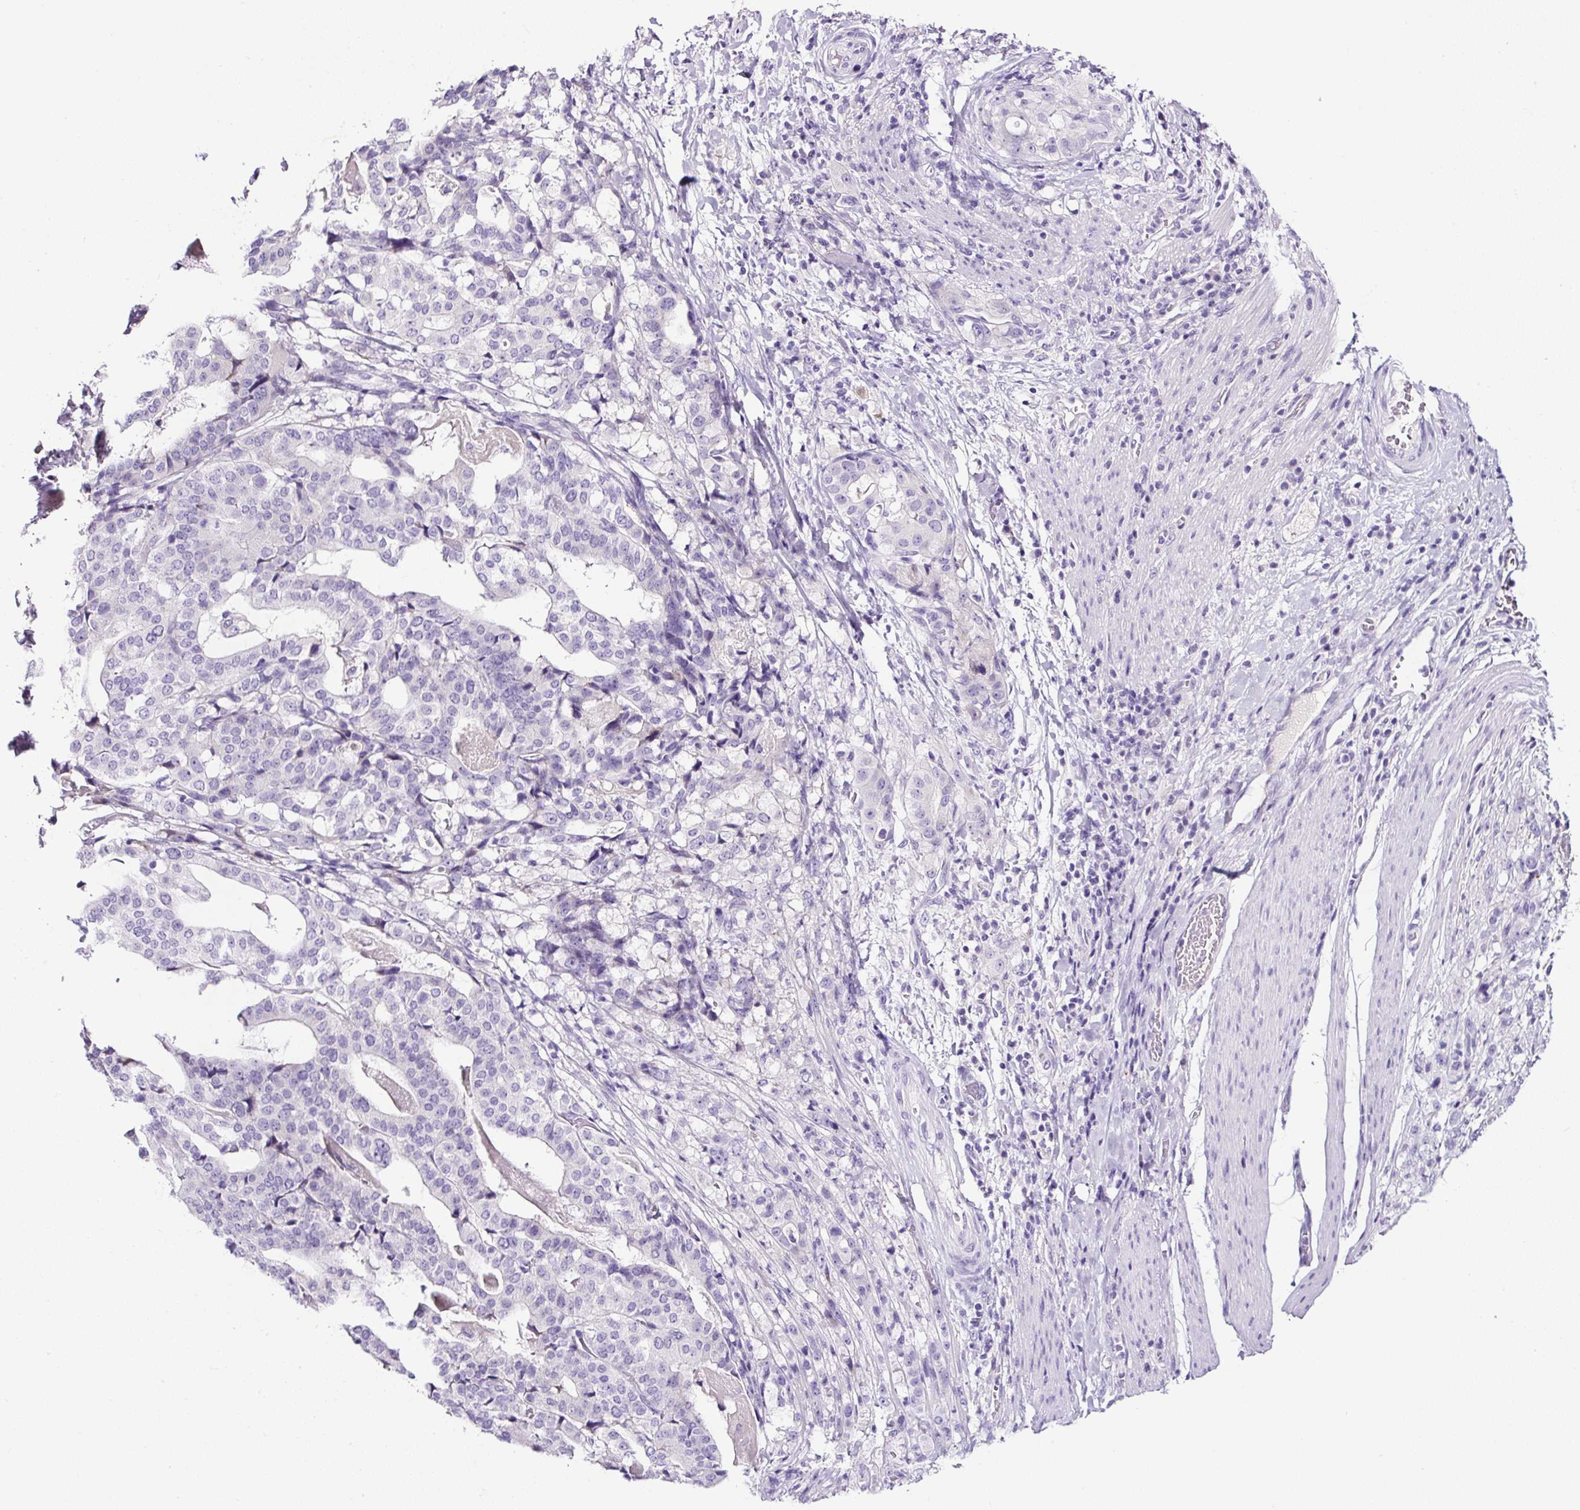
{"staining": {"intensity": "negative", "quantity": "none", "location": "none"}, "tissue": "stomach cancer", "cell_type": "Tumor cells", "image_type": "cancer", "snomed": [{"axis": "morphology", "description": "Adenocarcinoma, NOS"}, {"axis": "topography", "description": "Stomach"}], "caption": "High power microscopy histopathology image of an IHC image of stomach adenocarcinoma, revealing no significant positivity in tumor cells.", "gene": "SP8", "patient": {"sex": "male", "age": 48}}